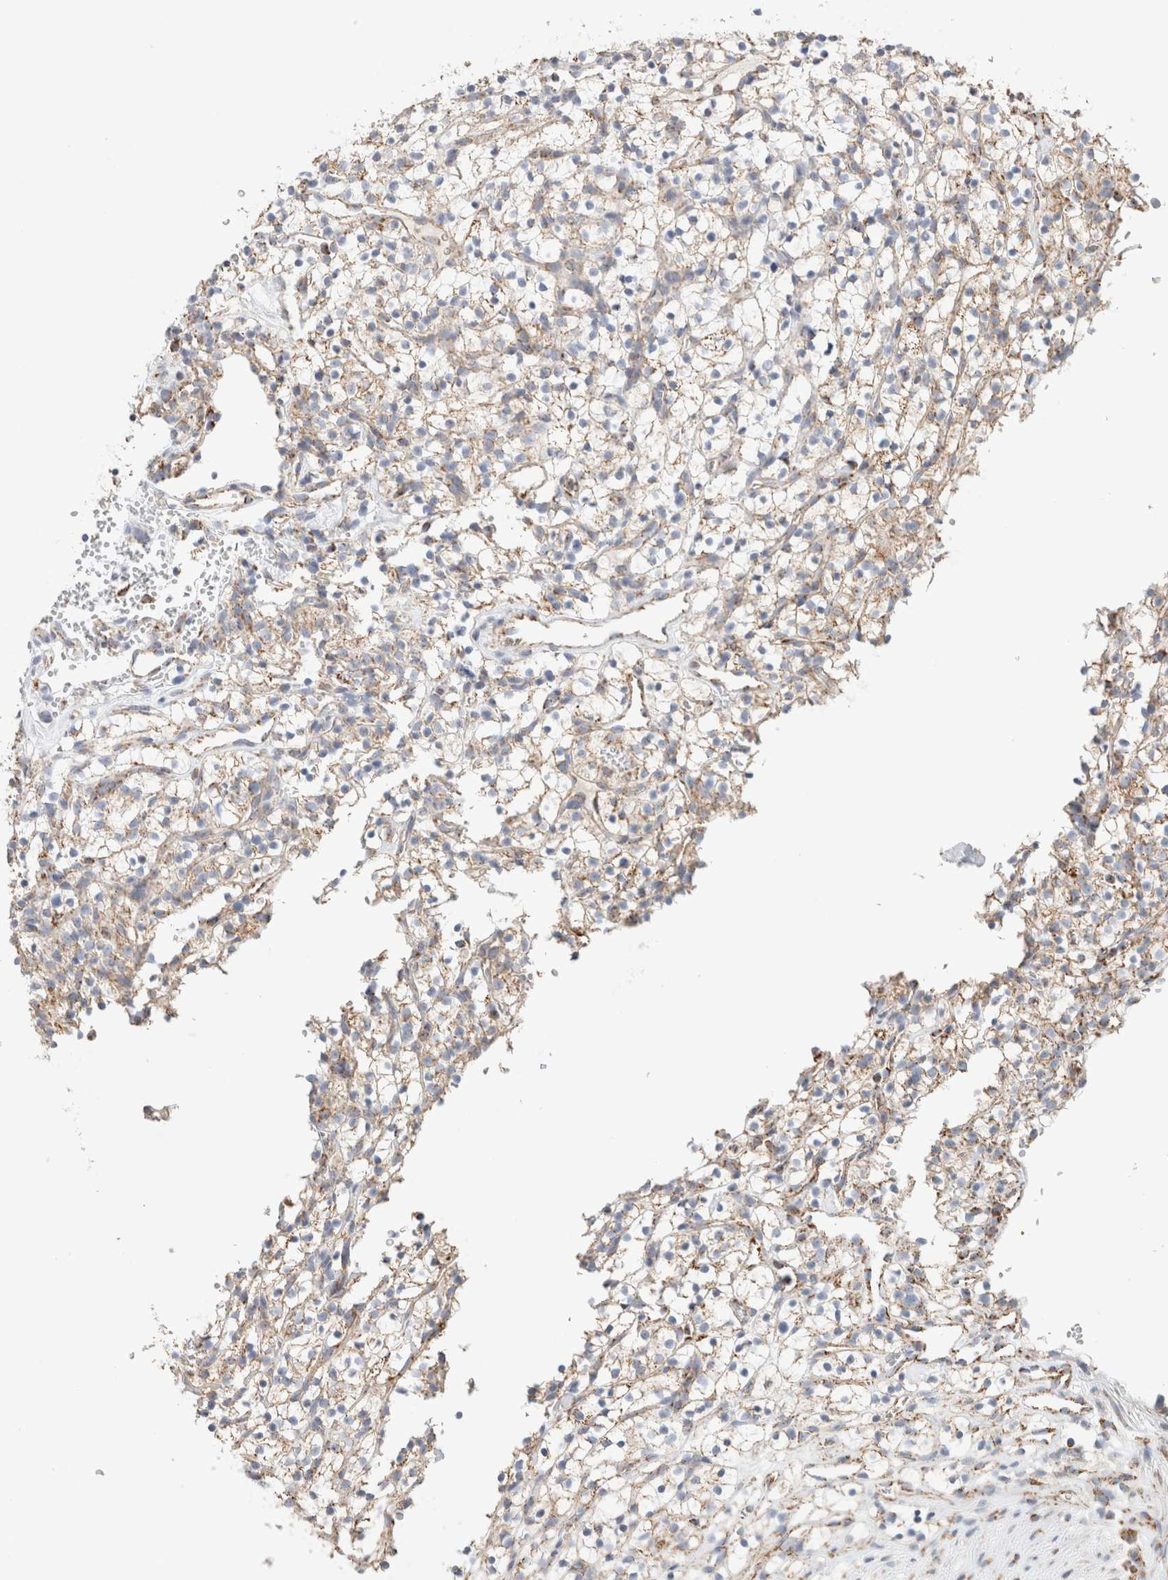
{"staining": {"intensity": "weak", "quantity": ">75%", "location": "cytoplasmic/membranous"}, "tissue": "renal cancer", "cell_type": "Tumor cells", "image_type": "cancer", "snomed": [{"axis": "morphology", "description": "Adenocarcinoma, NOS"}, {"axis": "topography", "description": "Kidney"}], "caption": "About >75% of tumor cells in adenocarcinoma (renal) show weak cytoplasmic/membranous protein staining as visualized by brown immunohistochemical staining.", "gene": "C1QBP", "patient": {"sex": "female", "age": 57}}